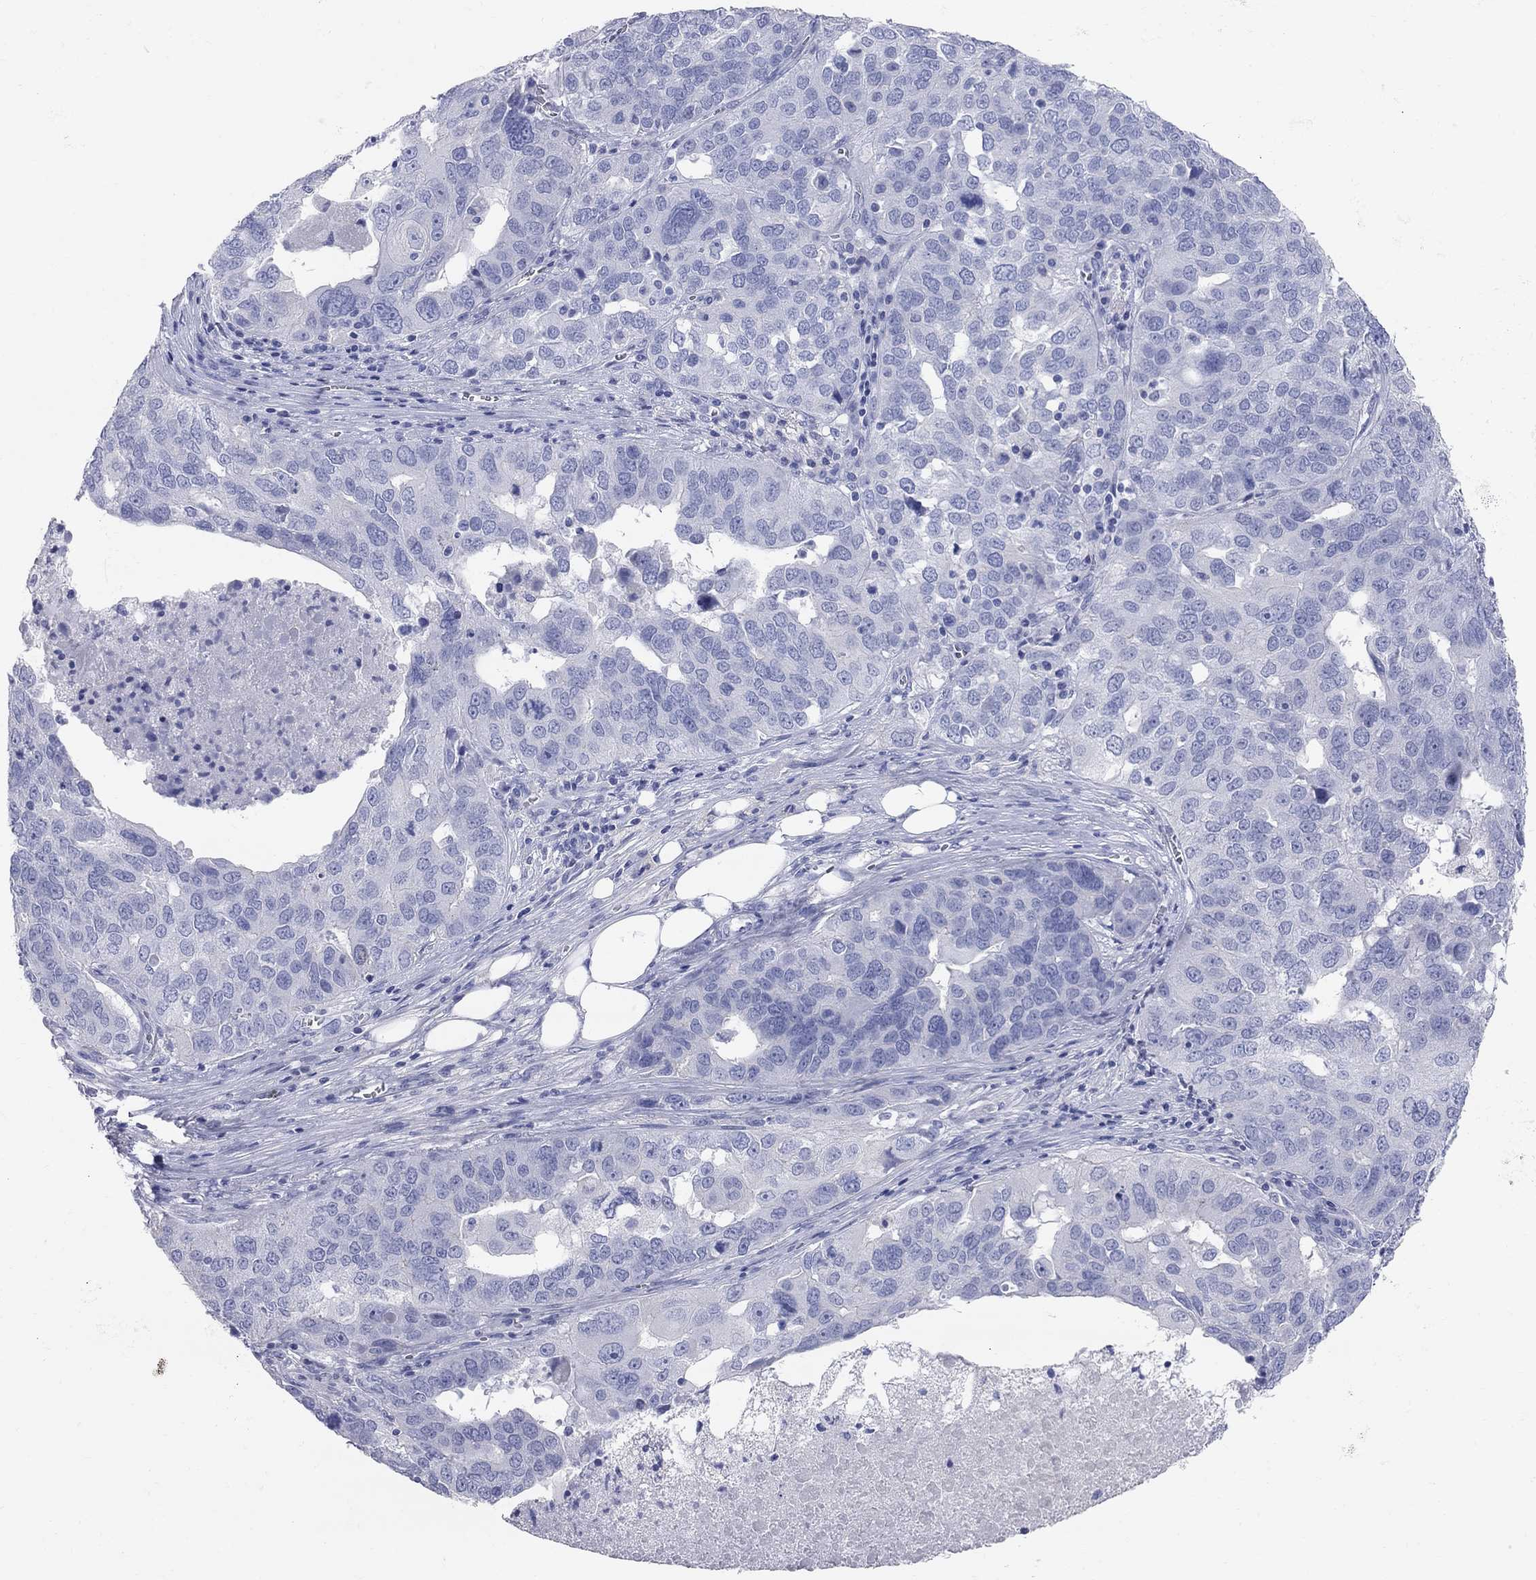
{"staining": {"intensity": "negative", "quantity": "none", "location": "none"}, "tissue": "ovarian cancer", "cell_type": "Tumor cells", "image_type": "cancer", "snomed": [{"axis": "morphology", "description": "Carcinoma, endometroid"}, {"axis": "topography", "description": "Soft tissue"}, {"axis": "topography", "description": "Ovary"}], "caption": "This is an immunohistochemistry image of ovarian endometroid carcinoma. There is no positivity in tumor cells.", "gene": "AOX1", "patient": {"sex": "female", "age": 52}}